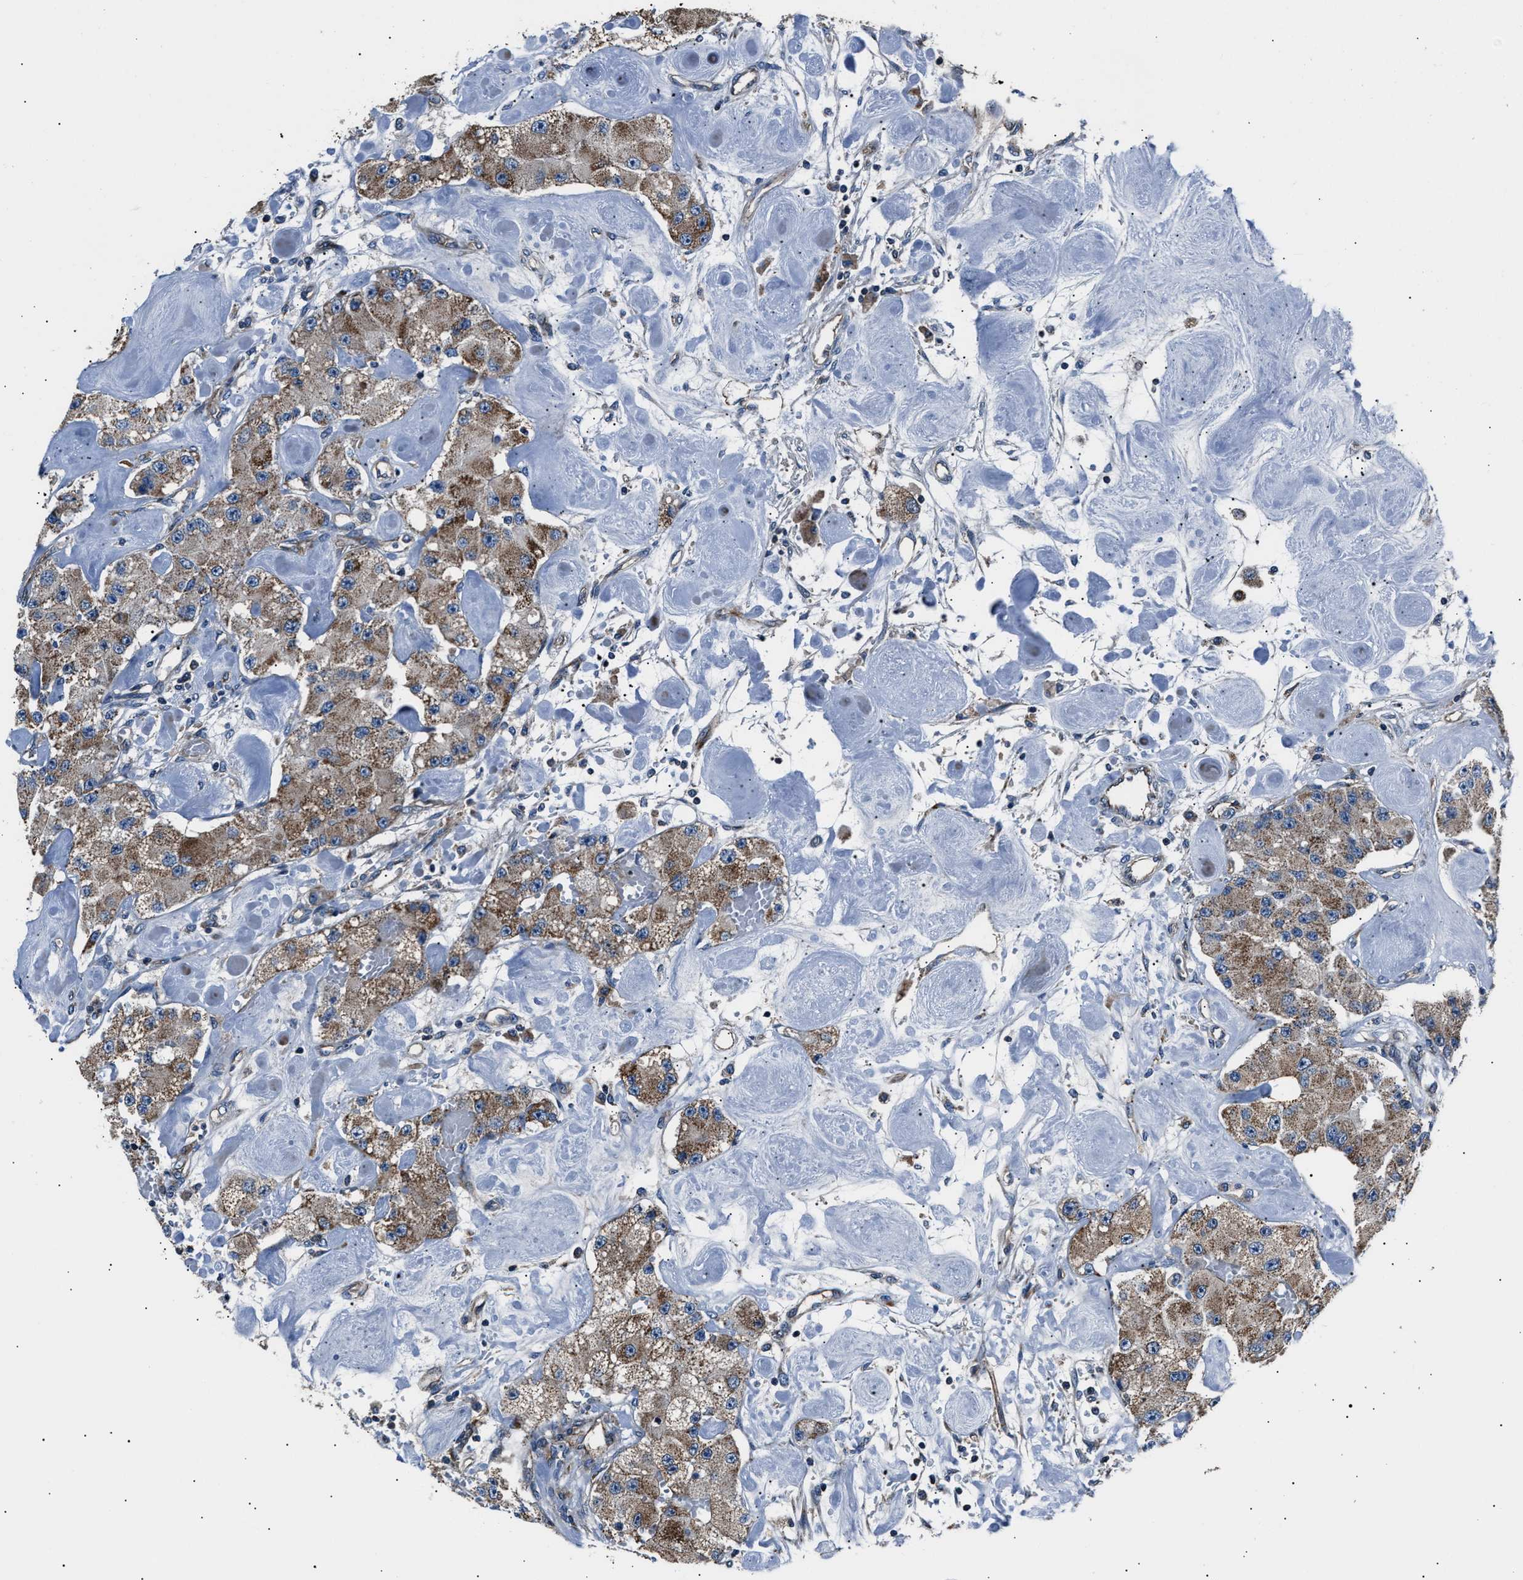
{"staining": {"intensity": "moderate", "quantity": ">75%", "location": "cytoplasmic/membranous"}, "tissue": "carcinoid", "cell_type": "Tumor cells", "image_type": "cancer", "snomed": [{"axis": "morphology", "description": "Carcinoid, malignant, NOS"}, {"axis": "topography", "description": "Pancreas"}], "caption": "Tumor cells display medium levels of moderate cytoplasmic/membranous staining in about >75% of cells in malignant carcinoid.", "gene": "GGCT", "patient": {"sex": "male", "age": 41}}